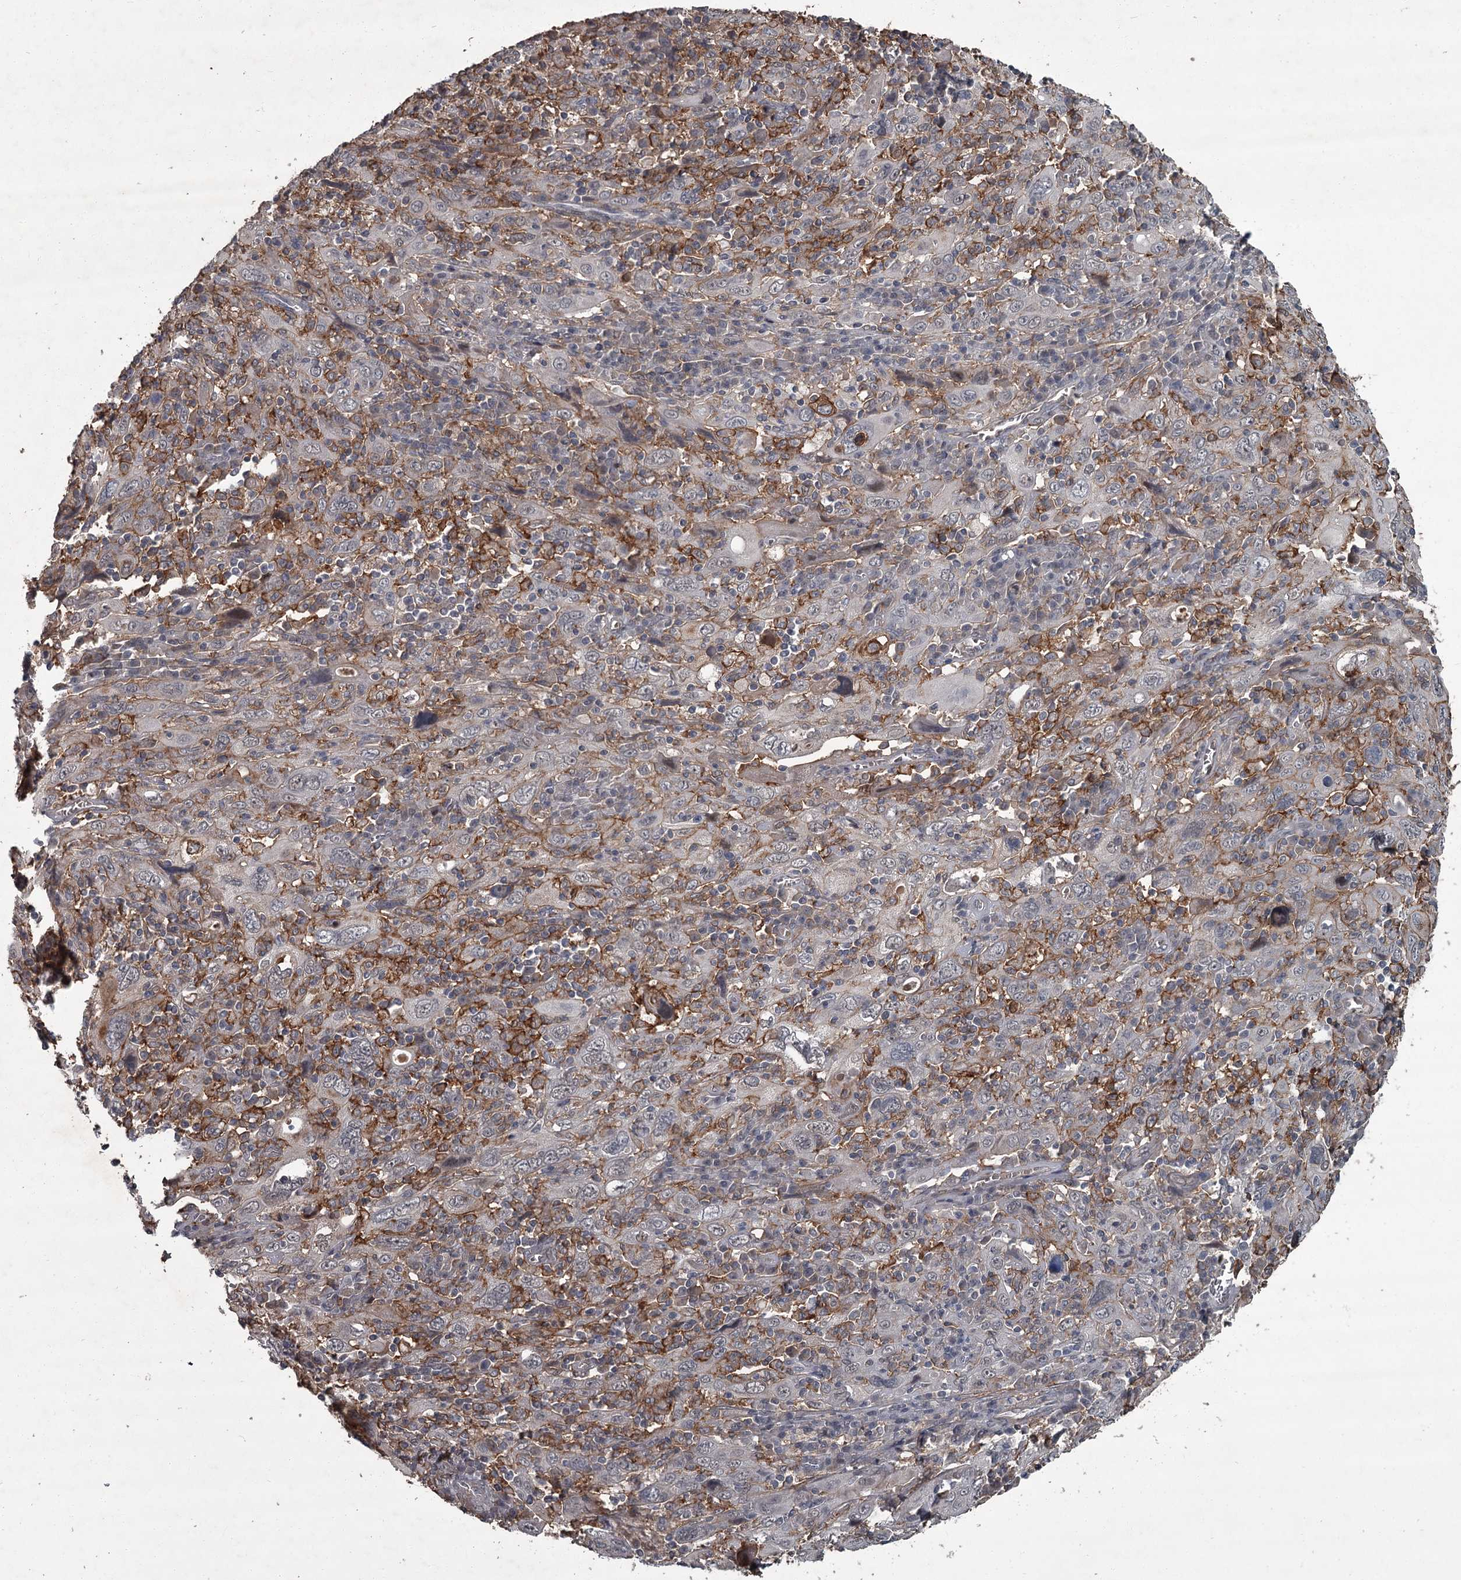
{"staining": {"intensity": "moderate", "quantity": "25%-75%", "location": "cytoplasmic/membranous"}, "tissue": "cervical cancer", "cell_type": "Tumor cells", "image_type": "cancer", "snomed": [{"axis": "morphology", "description": "Squamous cell carcinoma, NOS"}, {"axis": "topography", "description": "Cervix"}], "caption": "This is an image of immunohistochemistry staining of cervical cancer (squamous cell carcinoma), which shows moderate expression in the cytoplasmic/membranous of tumor cells.", "gene": "FLVCR2", "patient": {"sex": "female", "age": 46}}